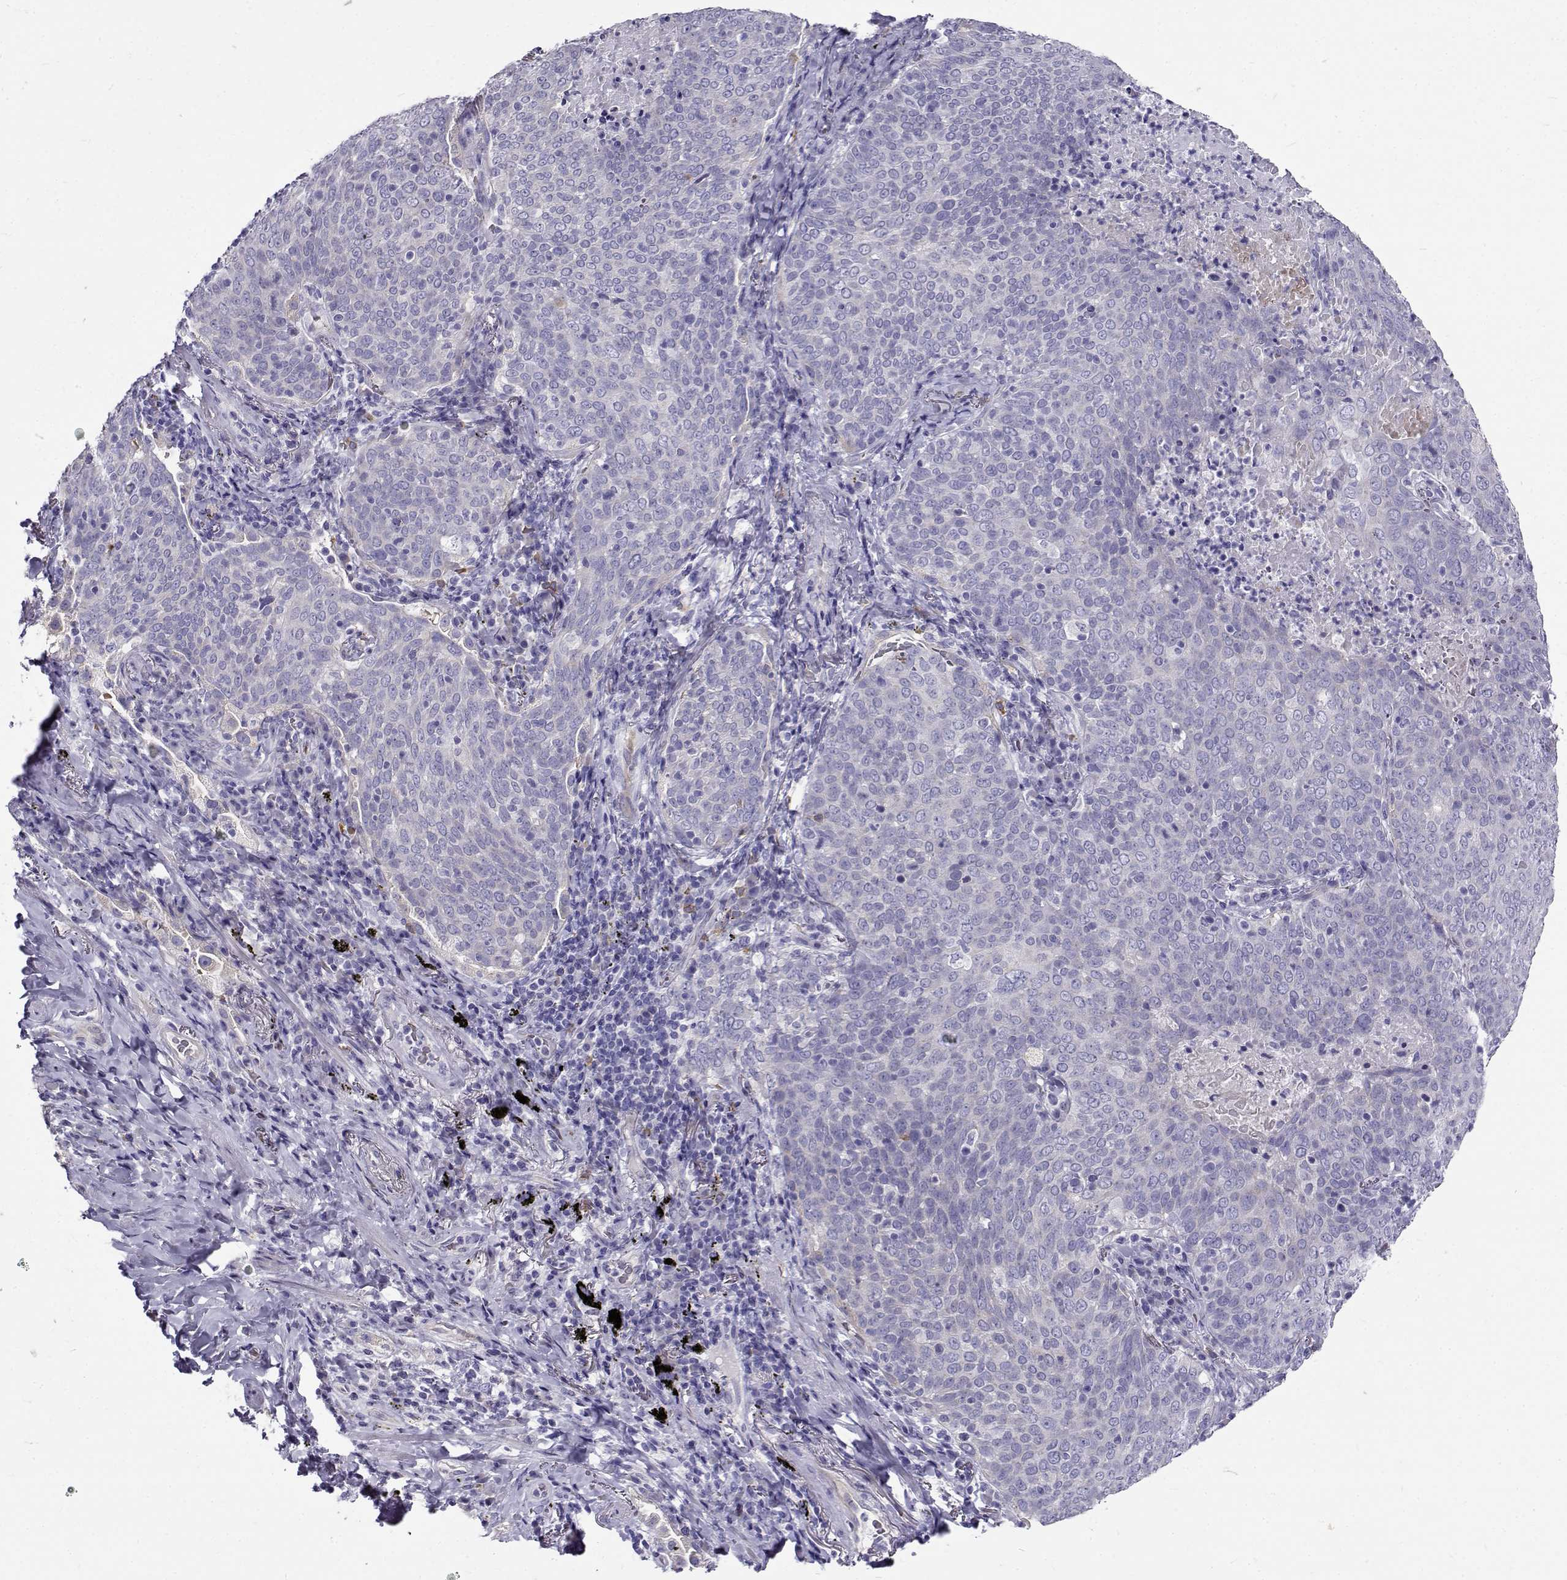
{"staining": {"intensity": "negative", "quantity": "none", "location": "none"}, "tissue": "lung cancer", "cell_type": "Tumor cells", "image_type": "cancer", "snomed": [{"axis": "morphology", "description": "Squamous cell carcinoma, NOS"}, {"axis": "topography", "description": "Lung"}], "caption": "Tumor cells show no significant protein positivity in lung squamous cell carcinoma.", "gene": "IGSF1", "patient": {"sex": "male", "age": 82}}